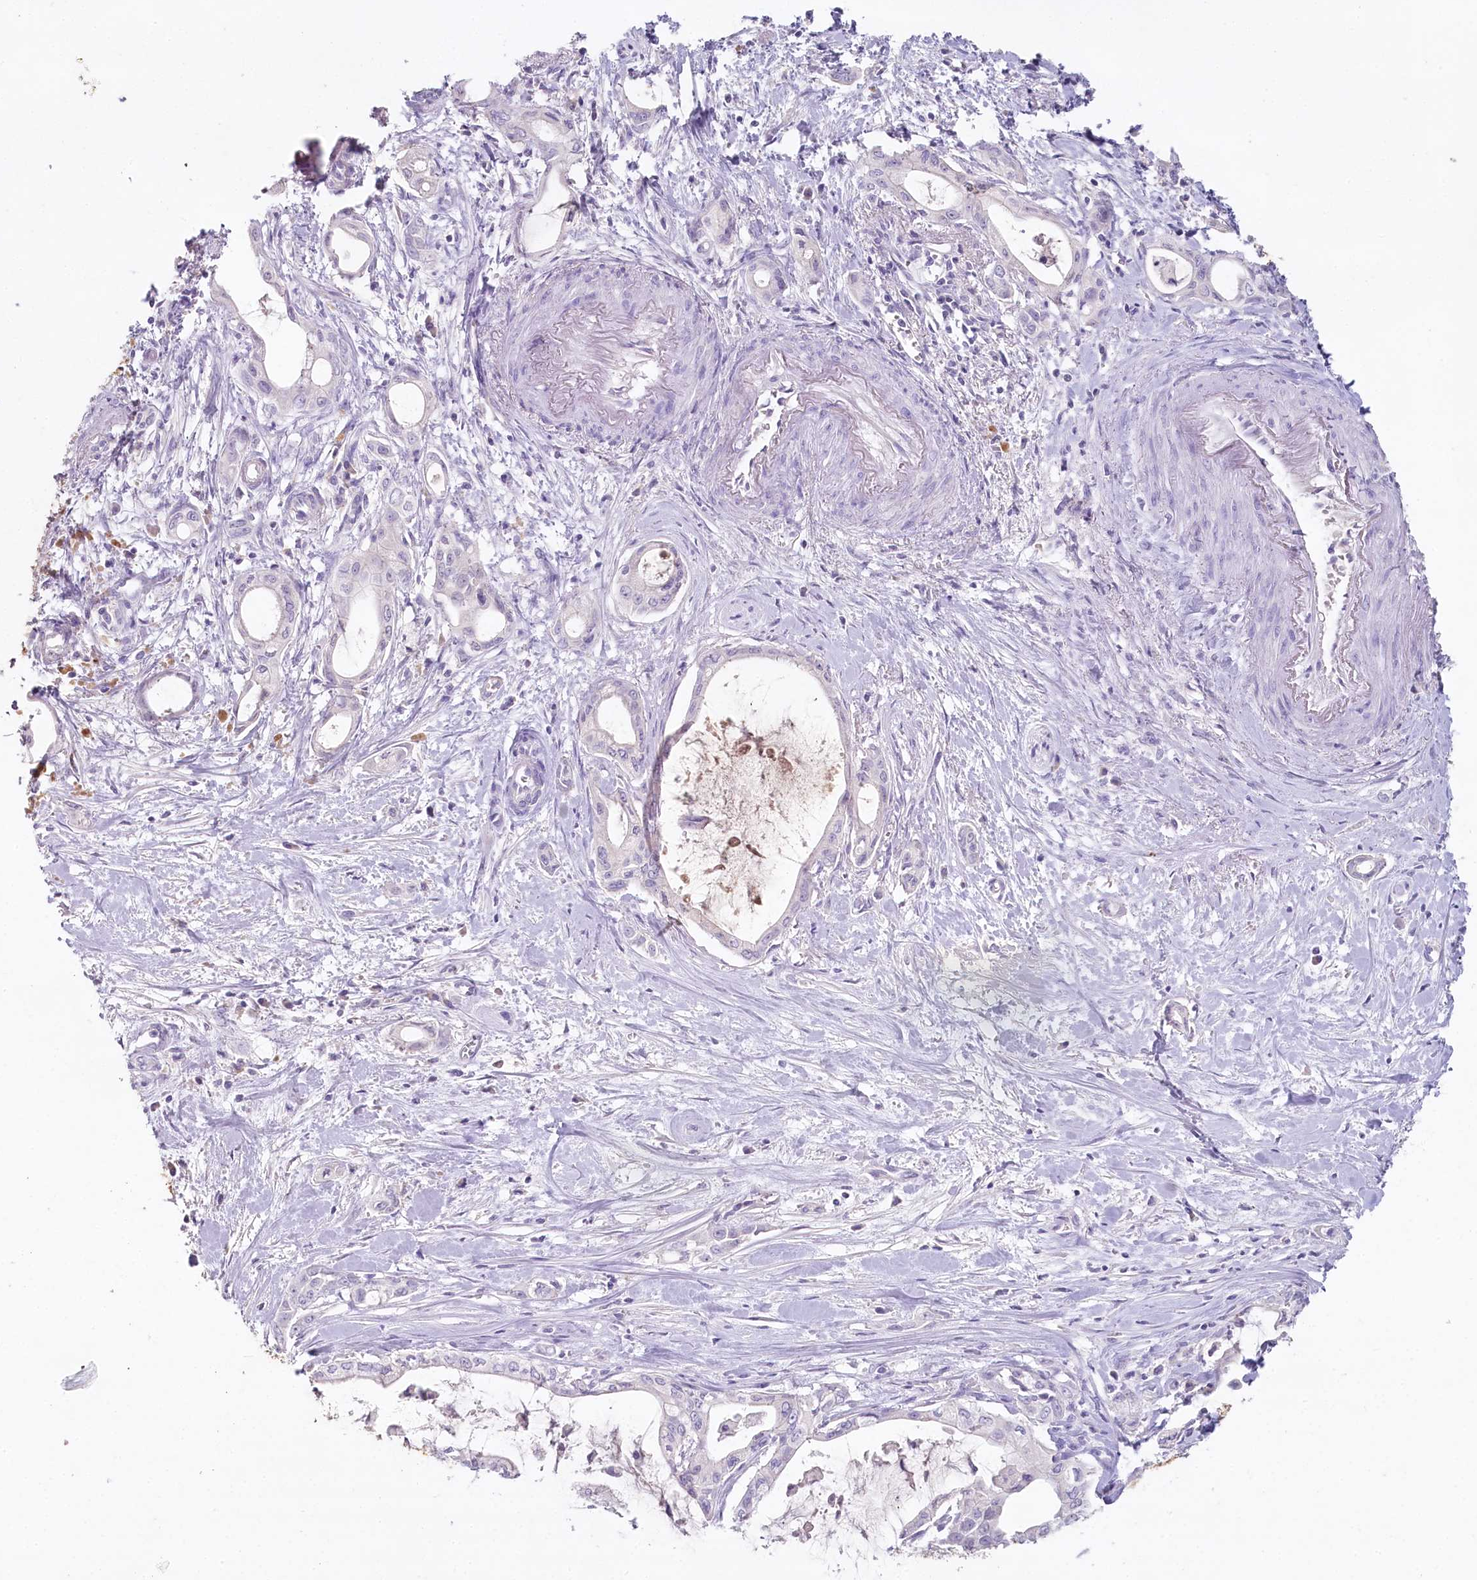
{"staining": {"intensity": "negative", "quantity": "none", "location": "none"}, "tissue": "pancreatic cancer", "cell_type": "Tumor cells", "image_type": "cancer", "snomed": [{"axis": "morphology", "description": "Adenocarcinoma, NOS"}, {"axis": "topography", "description": "Pancreas"}], "caption": "Tumor cells are negative for brown protein staining in adenocarcinoma (pancreatic). The staining was performed using DAB to visualize the protein expression in brown, while the nuclei were stained in blue with hematoxylin (Magnification: 20x).", "gene": "HPD", "patient": {"sex": "male", "age": 72}}